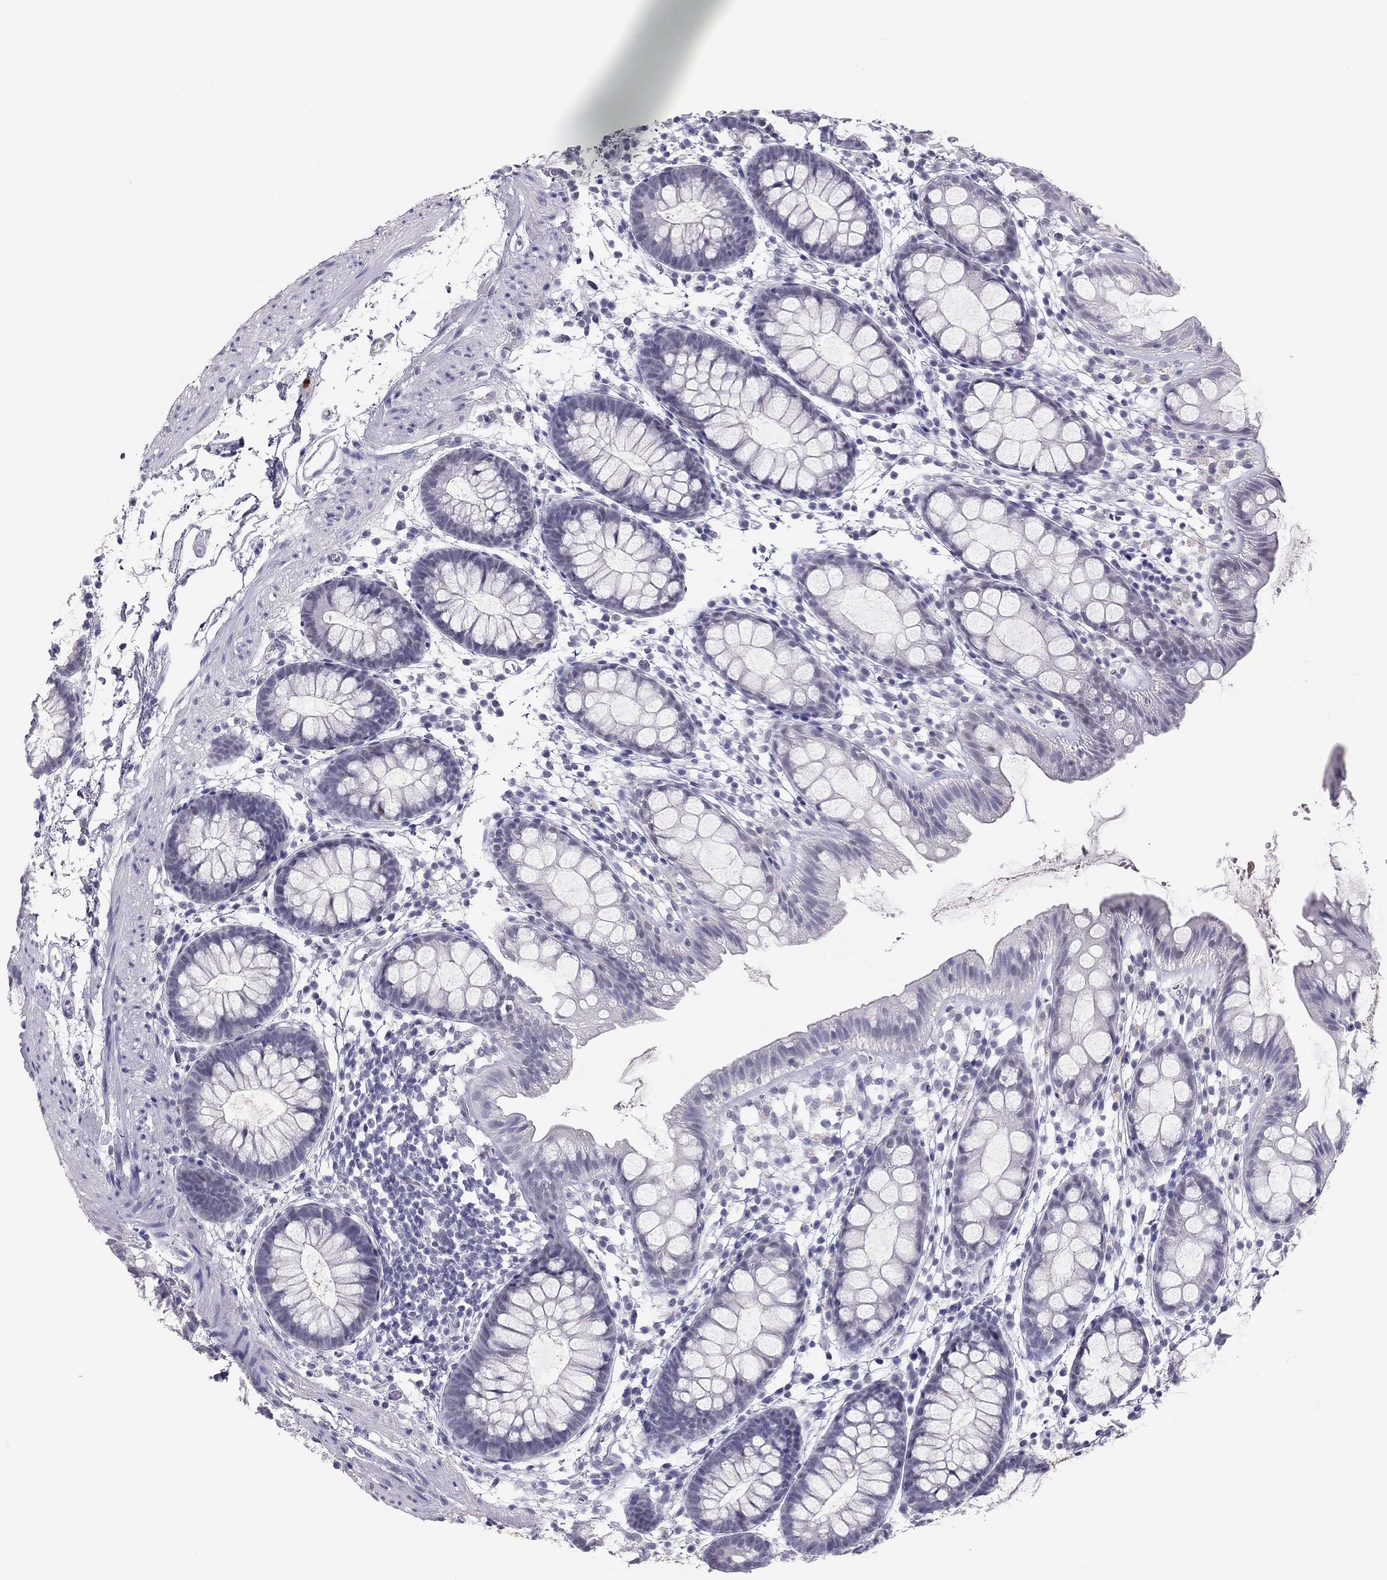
{"staining": {"intensity": "negative", "quantity": "none", "location": "none"}, "tissue": "rectum", "cell_type": "Glandular cells", "image_type": "normal", "snomed": [{"axis": "morphology", "description": "Normal tissue, NOS"}, {"axis": "topography", "description": "Rectum"}], "caption": "Histopathology image shows no significant protein positivity in glandular cells of normal rectum. (DAB (3,3'-diaminobenzidine) IHC, high magnification).", "gene": "PHOX2A", "patient": {"sex": "male", "age": 57}}